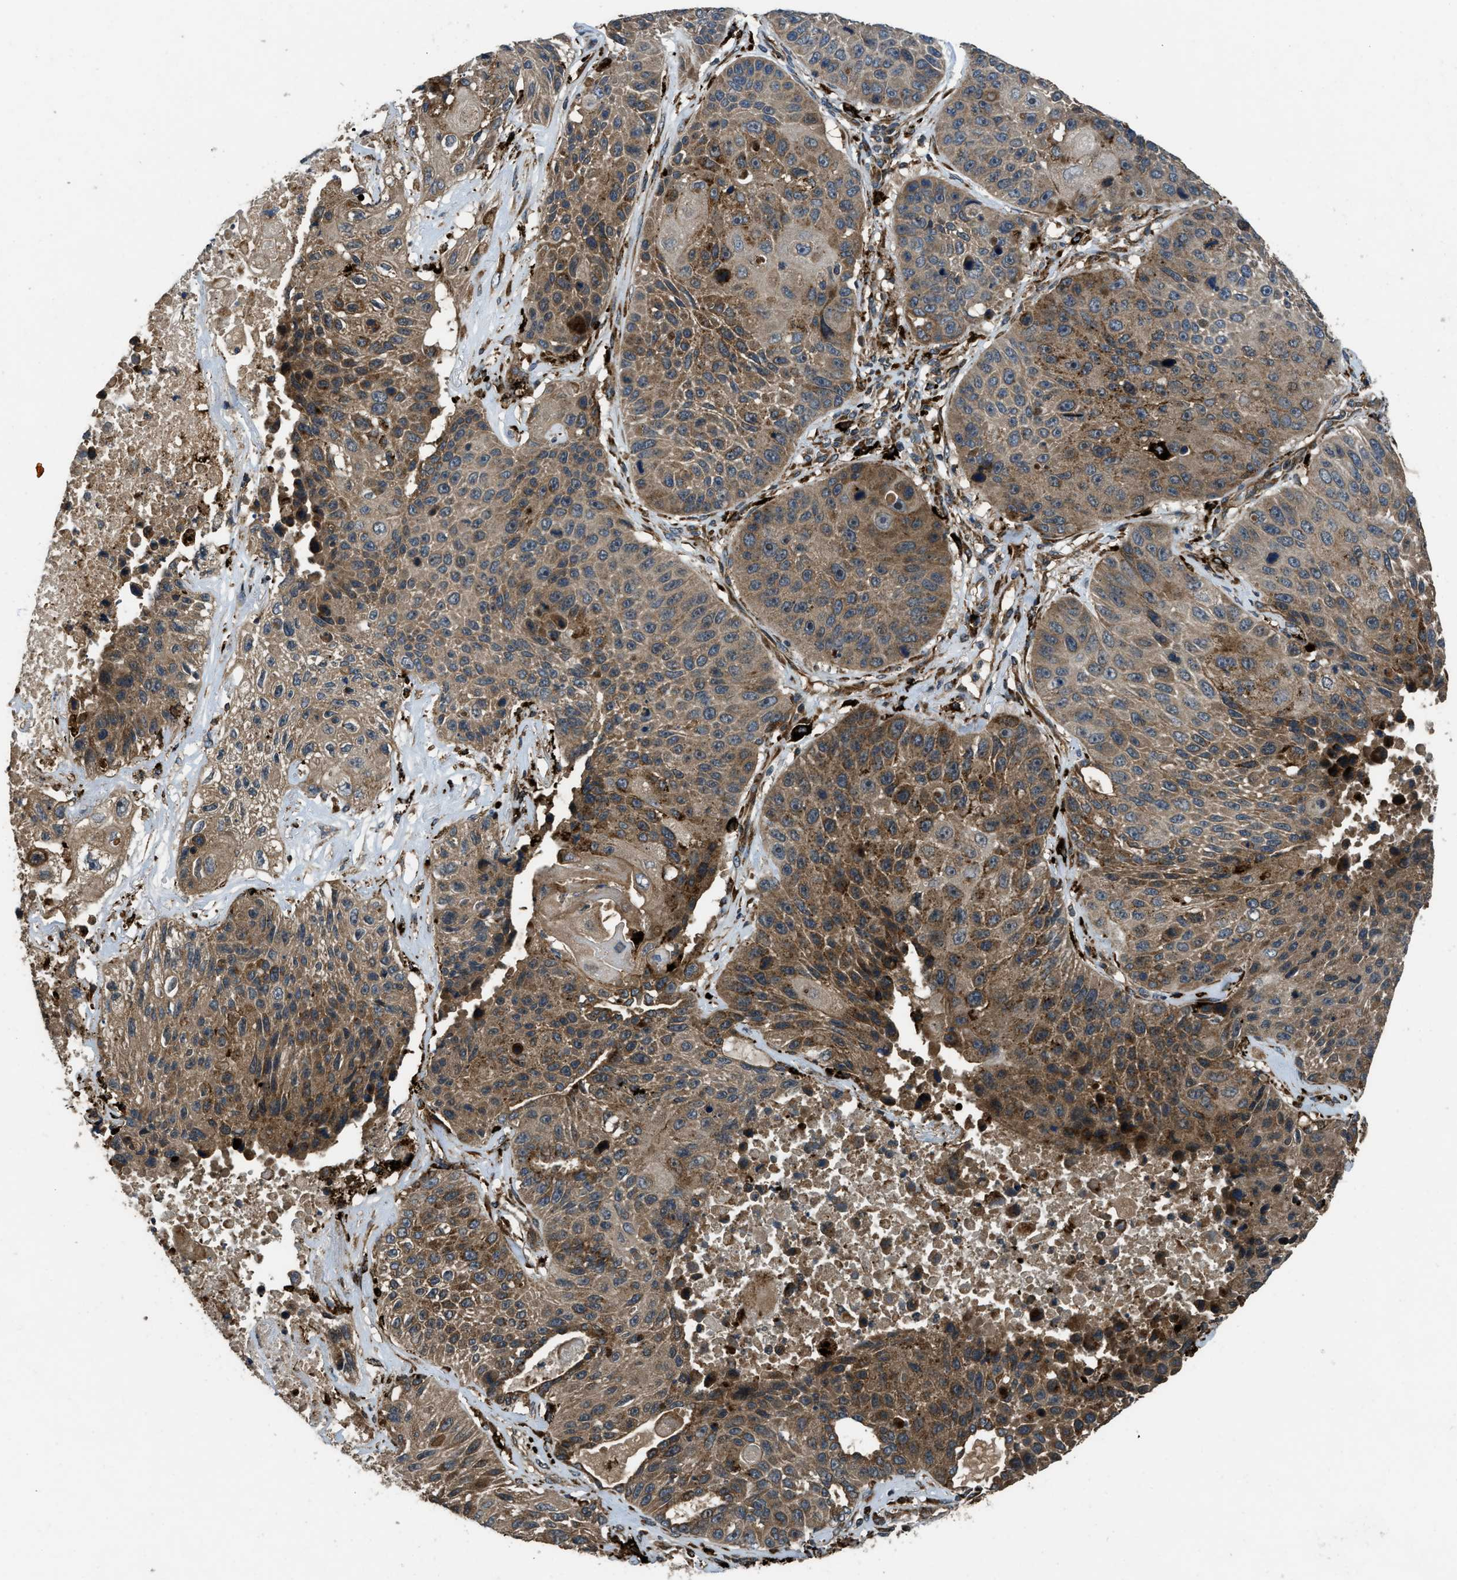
{"staining": {"intensity": "moderate", "quantity": "25%-75%", "location": "cytoplasmic/membranous"}, "tissue": "lung cancer", "cell_type": "Tumor cells", "image_type": "cancer", "snomed": [{"axis": "morphology", "description": "Squamous cell carcinoma, NOS"}, {"axis": "topography", "description": "Lung"}], "caption": "About 25%-75% of tumor cells in lung cancer display moderate cytoplasmic/membranous protein staining as visualized by brown immunohistochemical staining.", "gene": "GGH", "patient": {"sex": "male", "age": 61}}